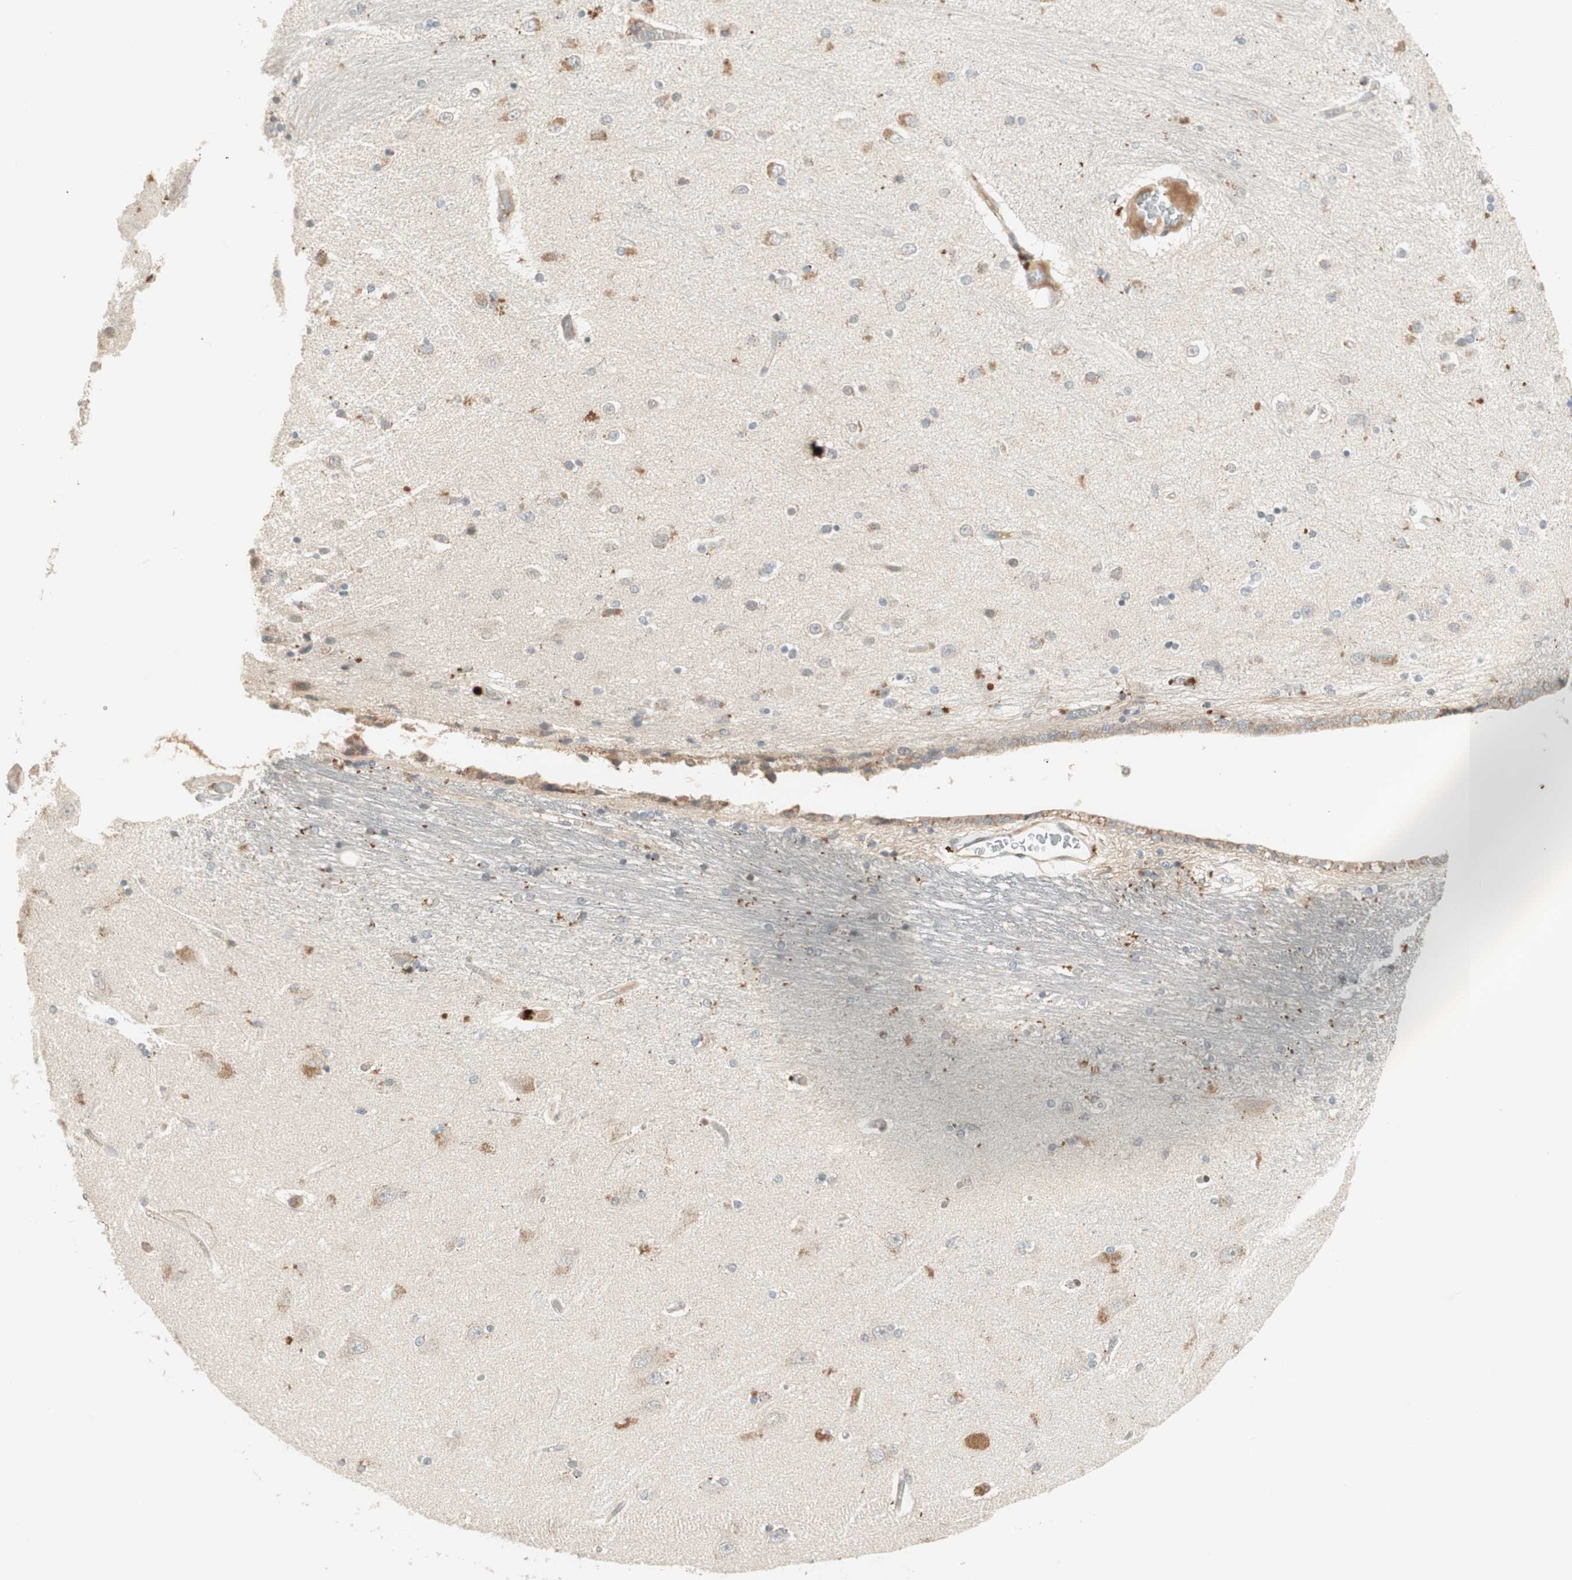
{"staining": {"intensity": "negative", "quantity": "none", "location": "none"}, "tissue": "hippocampus", "cell_type": "Glial cells", "image_type": "normal", "snomed": [{"axis": "morphology", "description": "Normal tissue, NOS"}, {"axis": "topography", "description": "Hippocampus"}], "caption": "Hippocampus stained for a protein using IHC reveals no positivity glial cells.", "gene": "SFRP1", "patient": {"sex": "female", "age": 54}}